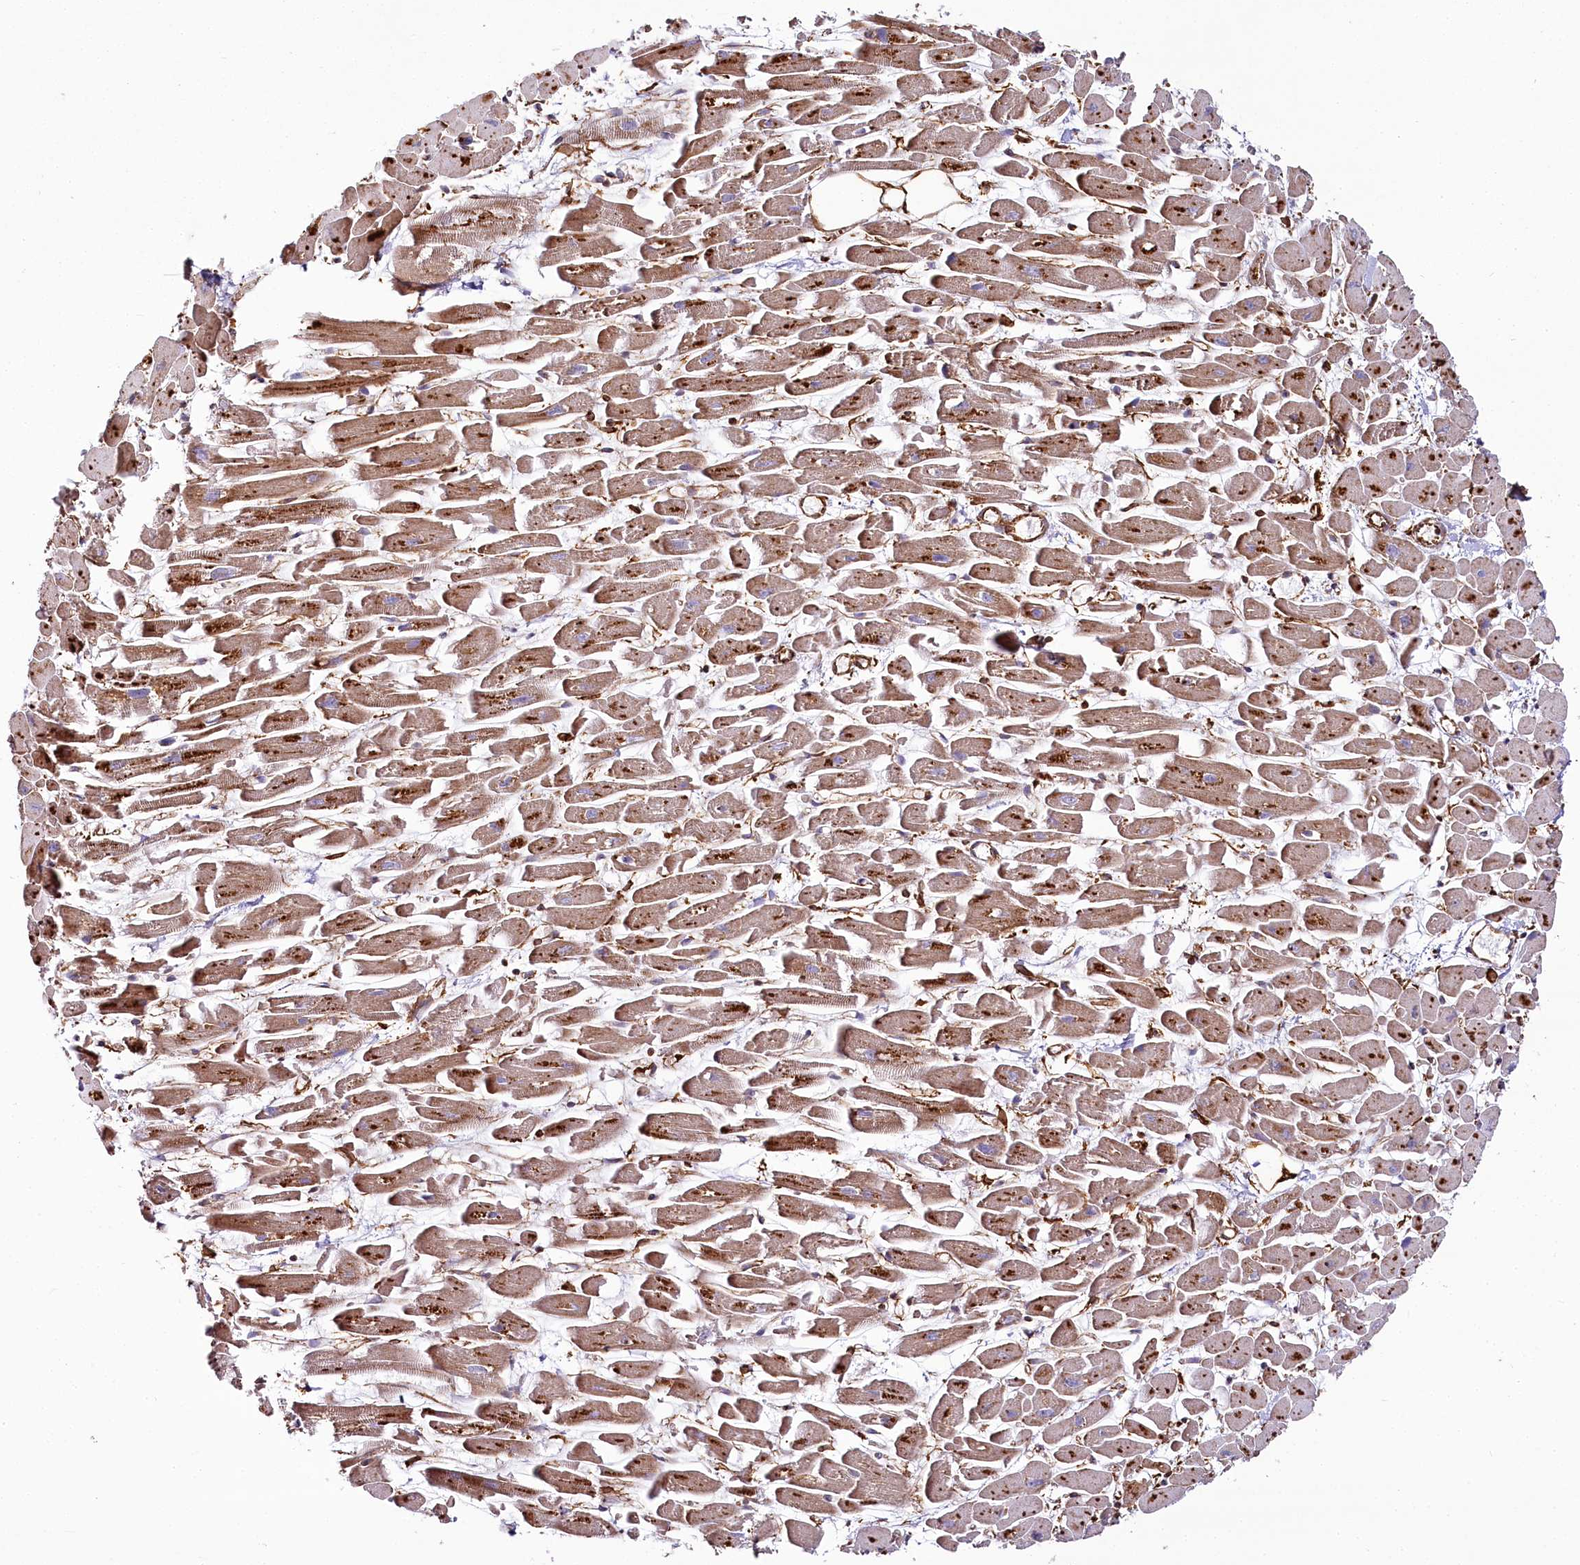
{"staining": {"intensity": "moderate", "quantity": ">75%", "location": "cytoplasmic/membranous"}, "tissue": "heart muscle", "cell_type": "Cardiomyocytes", "image_type": "normal", "snomed": [{"axis": "morphology", "description": "Normal tissue, NOS"}, {"axis": "topography", "description": "Heart"}], "caption": "Moderate cytoplasmic/membranous protein staining is identified in about >75% of cardiomyocytes in heart muscle.", "gene": "THUMPD3", "patient": {"sex": "female", "age": 64}}